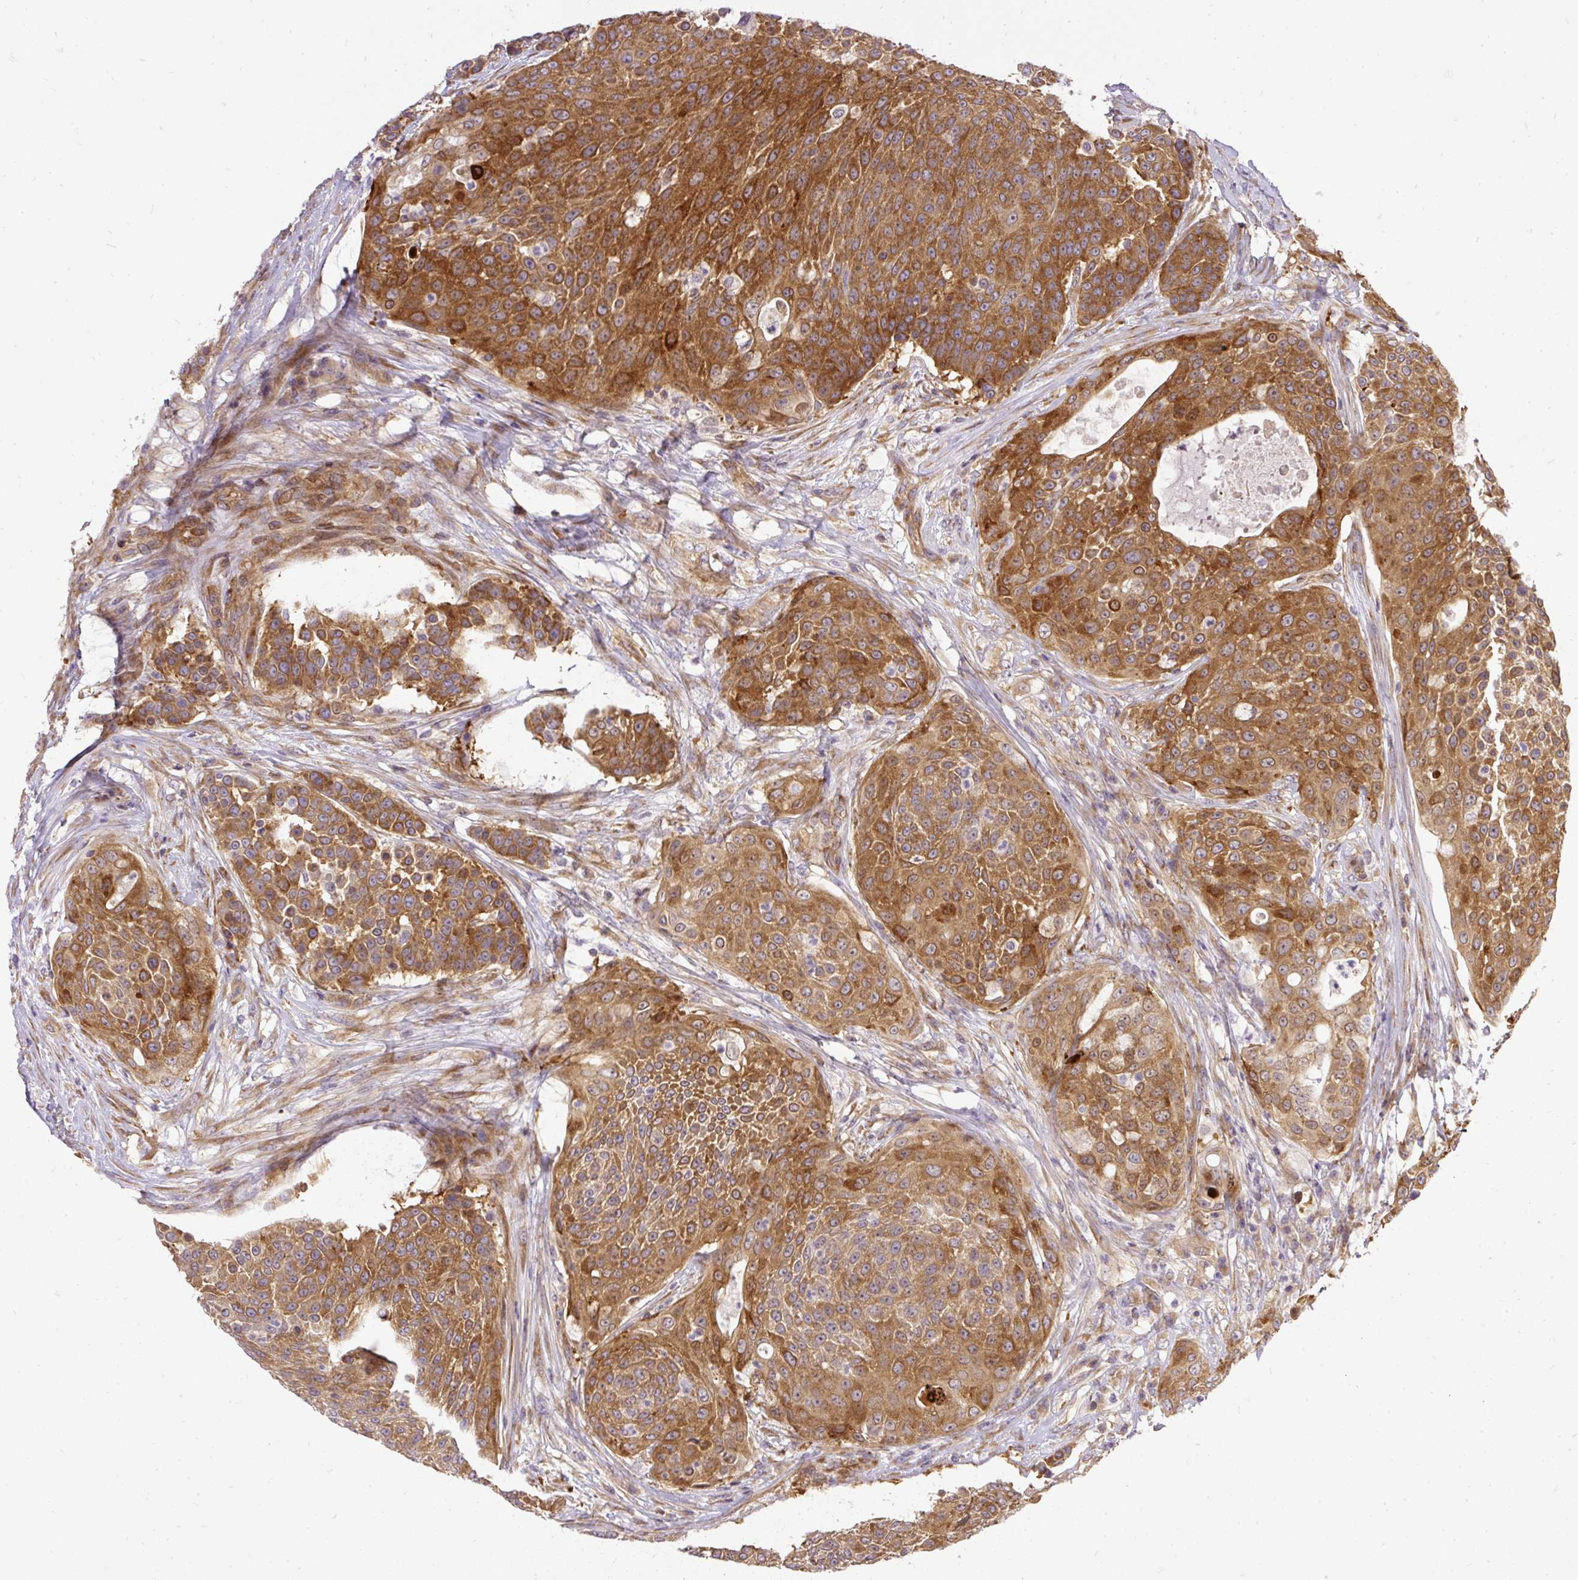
{"staining": {"intensity": "strong", "quantity": ">75%", "location": "cytoplasmic/membranous"}, "tissue": "urothelial cancer", "cell_type": "Tumor cells", "image_type": "cancer", "snomed": [{"axis": "morphology", "description": "Urothelial carcinoma, High grade"}, {"axis": "topography", "description": "Urinary bladder"}], "caption": "Immunohistochemical staining of urothelial cancer reveals high levels of strong cytoplasmic/membranous staining in approximately >75% of tumor cells. Nuclei are stained in blue.", "gene": "TRIM17", "patient": {"sex": "female", "age": 63}}